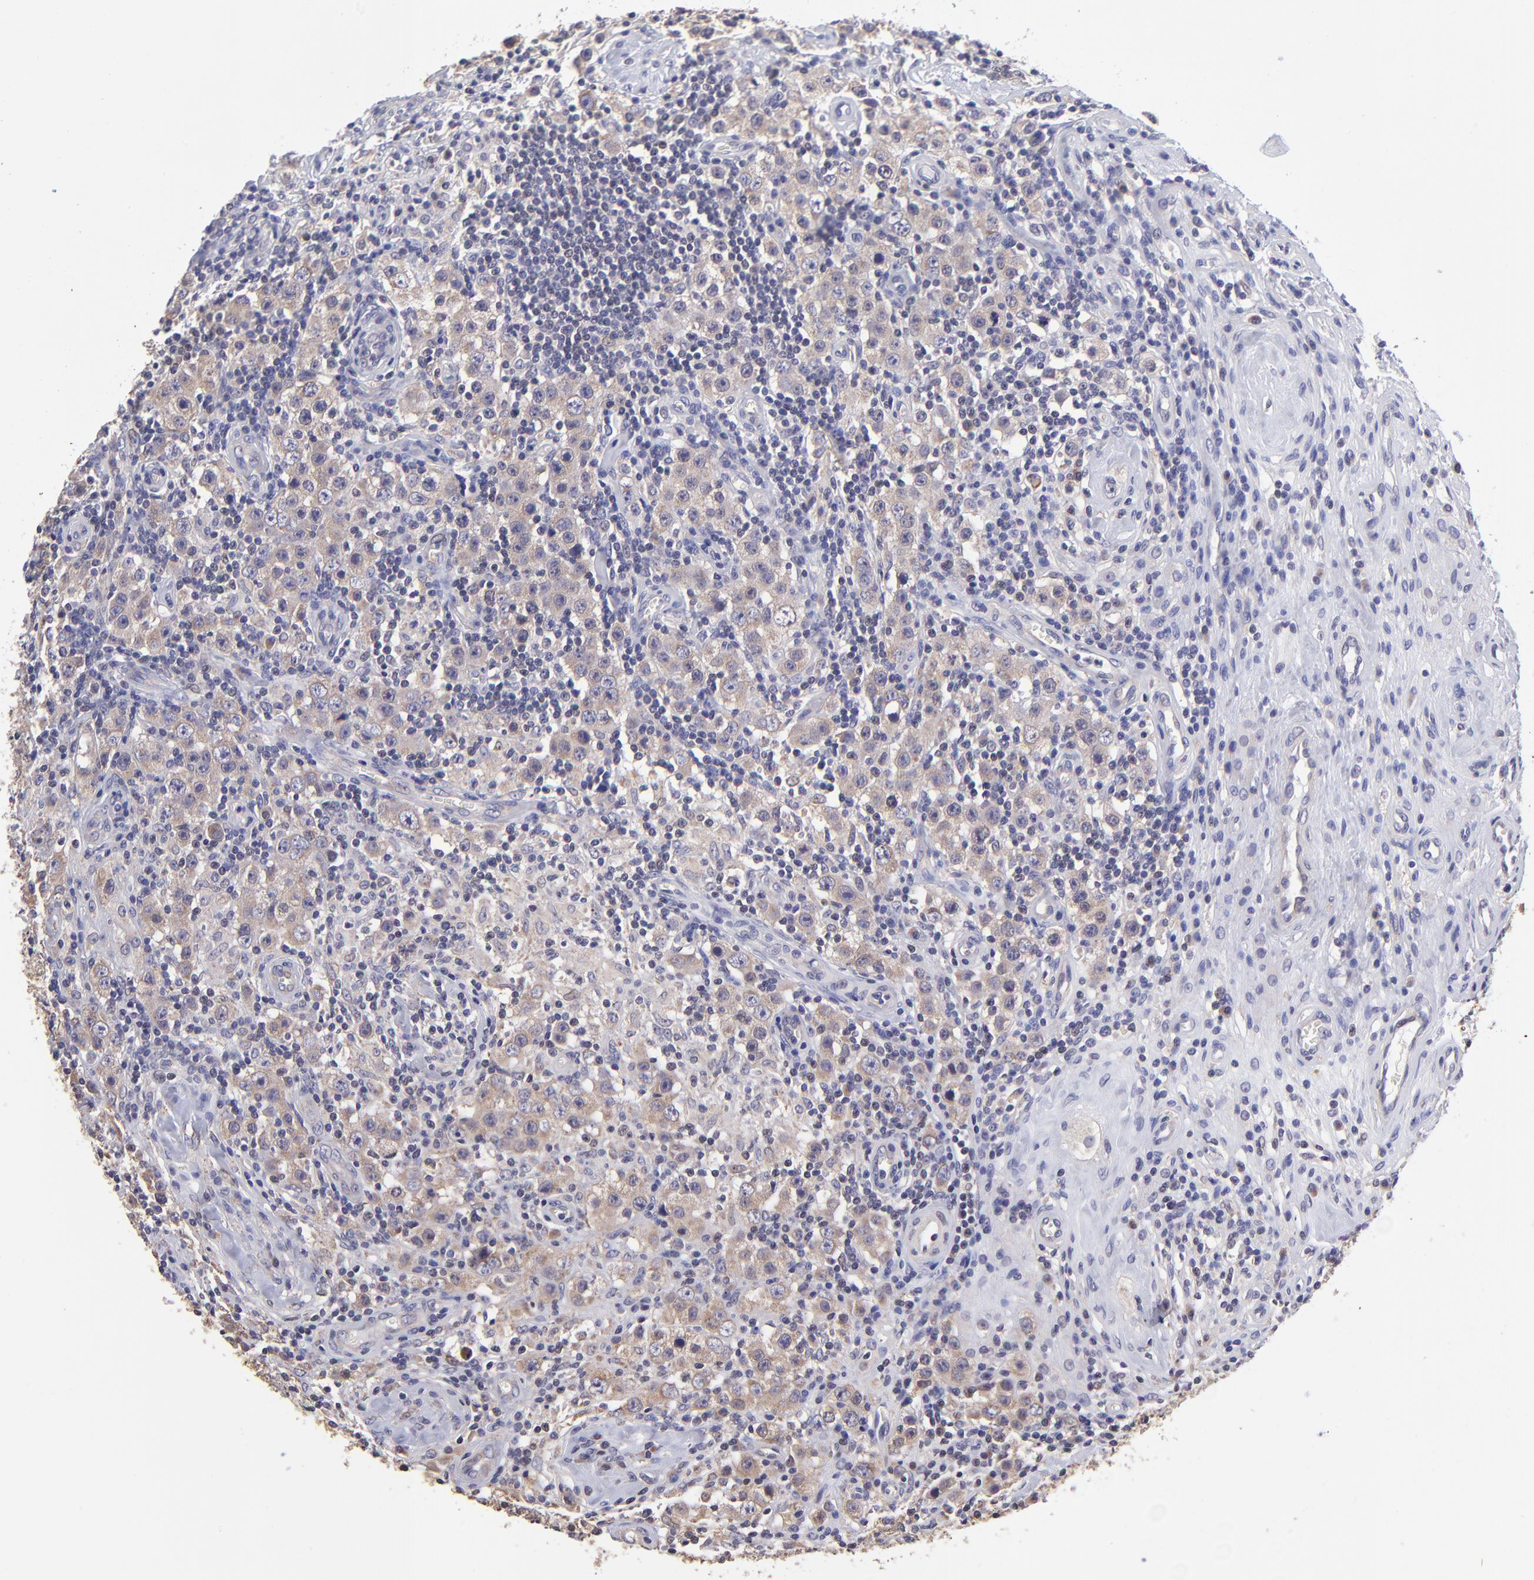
{"staining": {"intensity": "moderate", "quantity": ">75%", "location": "cytoplasmic/membranous"}, "tissue": "testis cancer", "cell_type": "Tumor cells", "image_type": "cancer", "snomed": [{"axis": "morphology", "description": "Seminoma, NOS"}, {"axis": "topography", "description": "Testis"}], "caption": "Testis seminoma tissue reveals moderate cytoplasmic/membranous positivity in about >75% of tumor cells, visualized by immunohistochemistry. (Brightfield microscopy of DAB IHC at high magnification).", "gene": "NSF", "patient": {"sex": "male", "age": 32}}